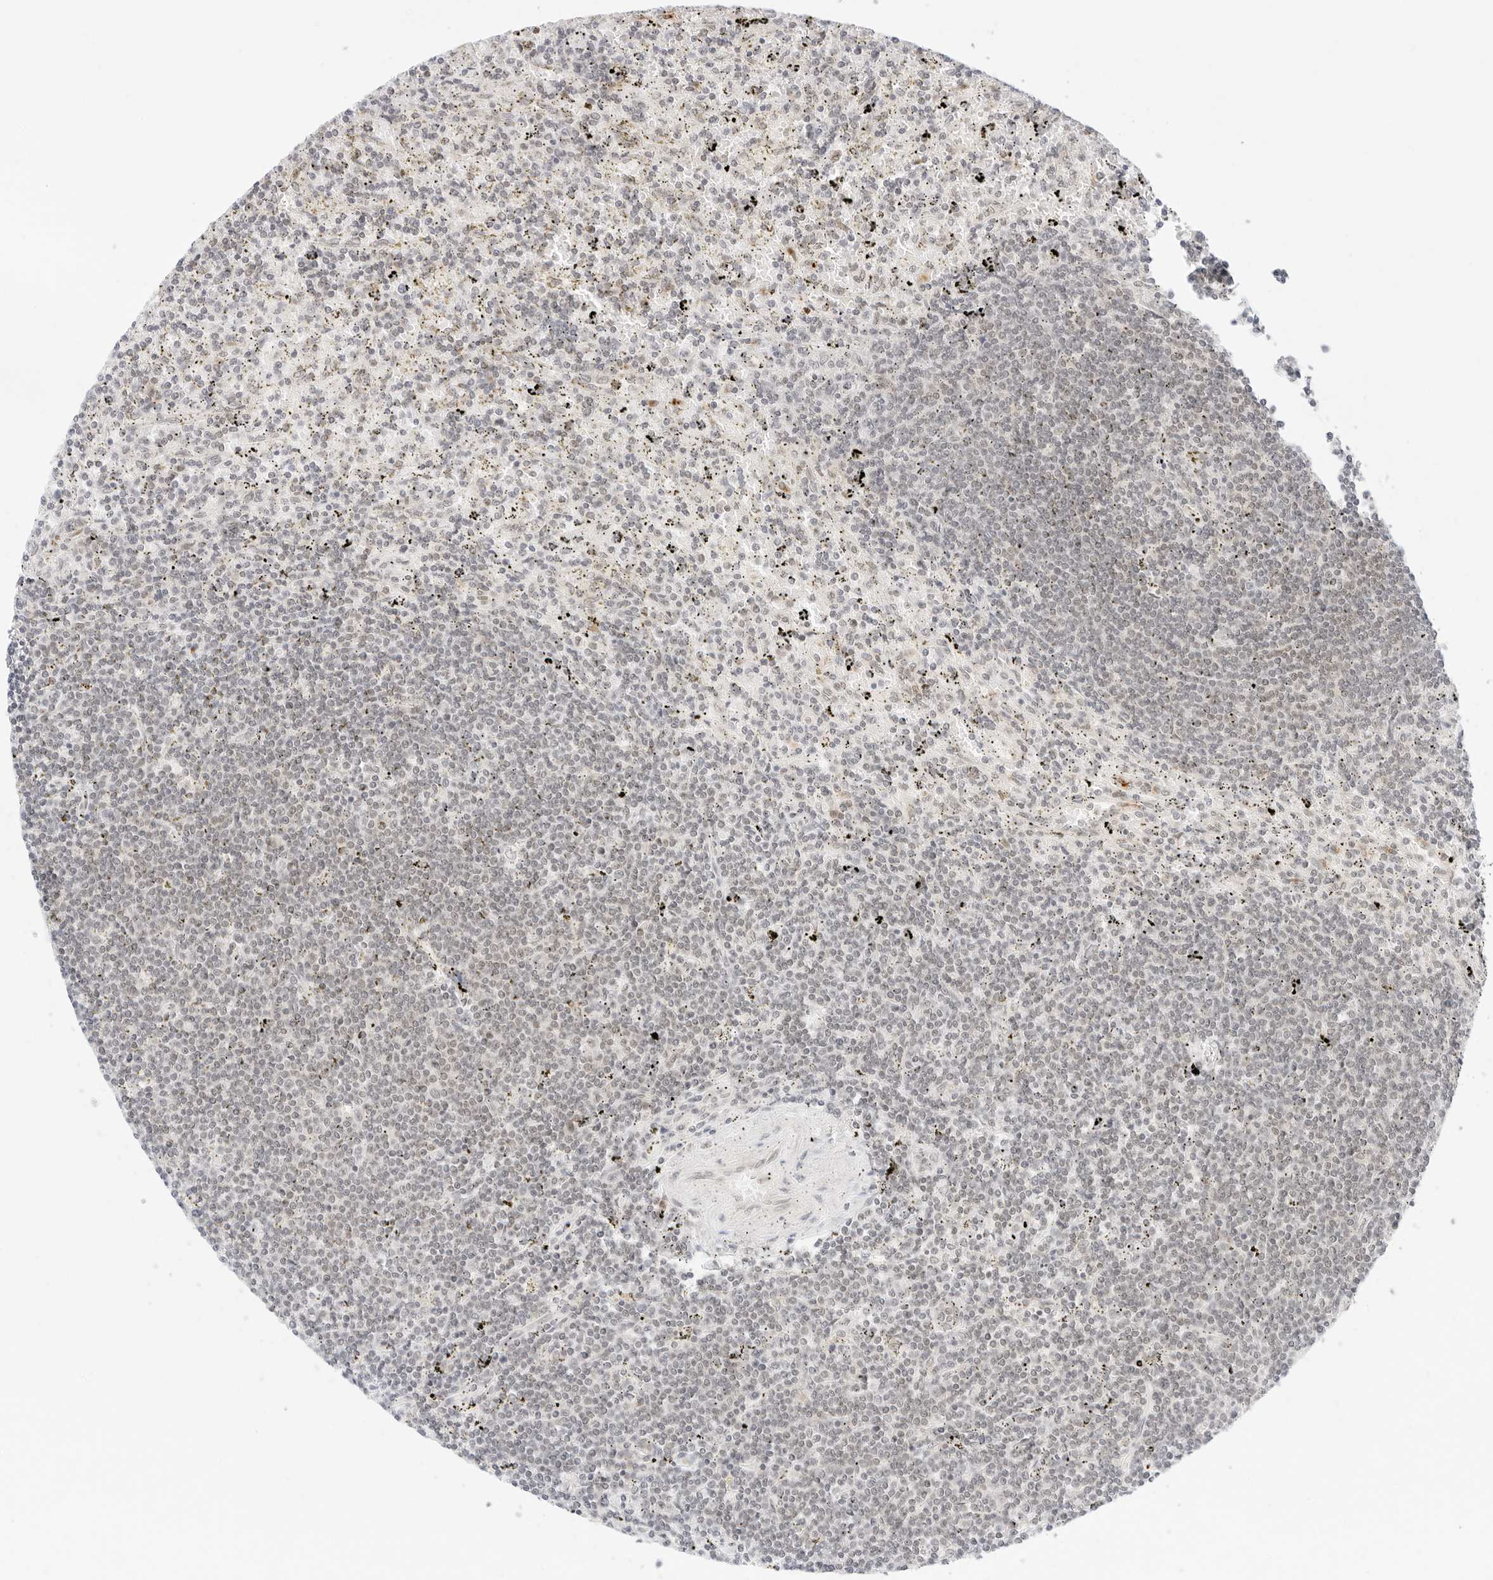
{"staining": {"intensity": "negative", "quantity": "none", "location": "none"}, "tissue": "lymphoma", "cell_type": "Tumor cells", "image_type": "cancer", "snomed": [{"axis": "morphology", "description": "Malignant lymphoma, non-Hodgkin's type, Low grade"}, {"axis": "topography", "description": "Spleen"}], "caption": "IHC of lymphoma displays no expression in tumor cells. The staining is performed using DAB (3,3'-diaminobenzidine) brown chromogen with nuclei counter-stained in using hematoxylin.", "gene": "POLR3C", "patient": {"sex": "male", "age": 76}}